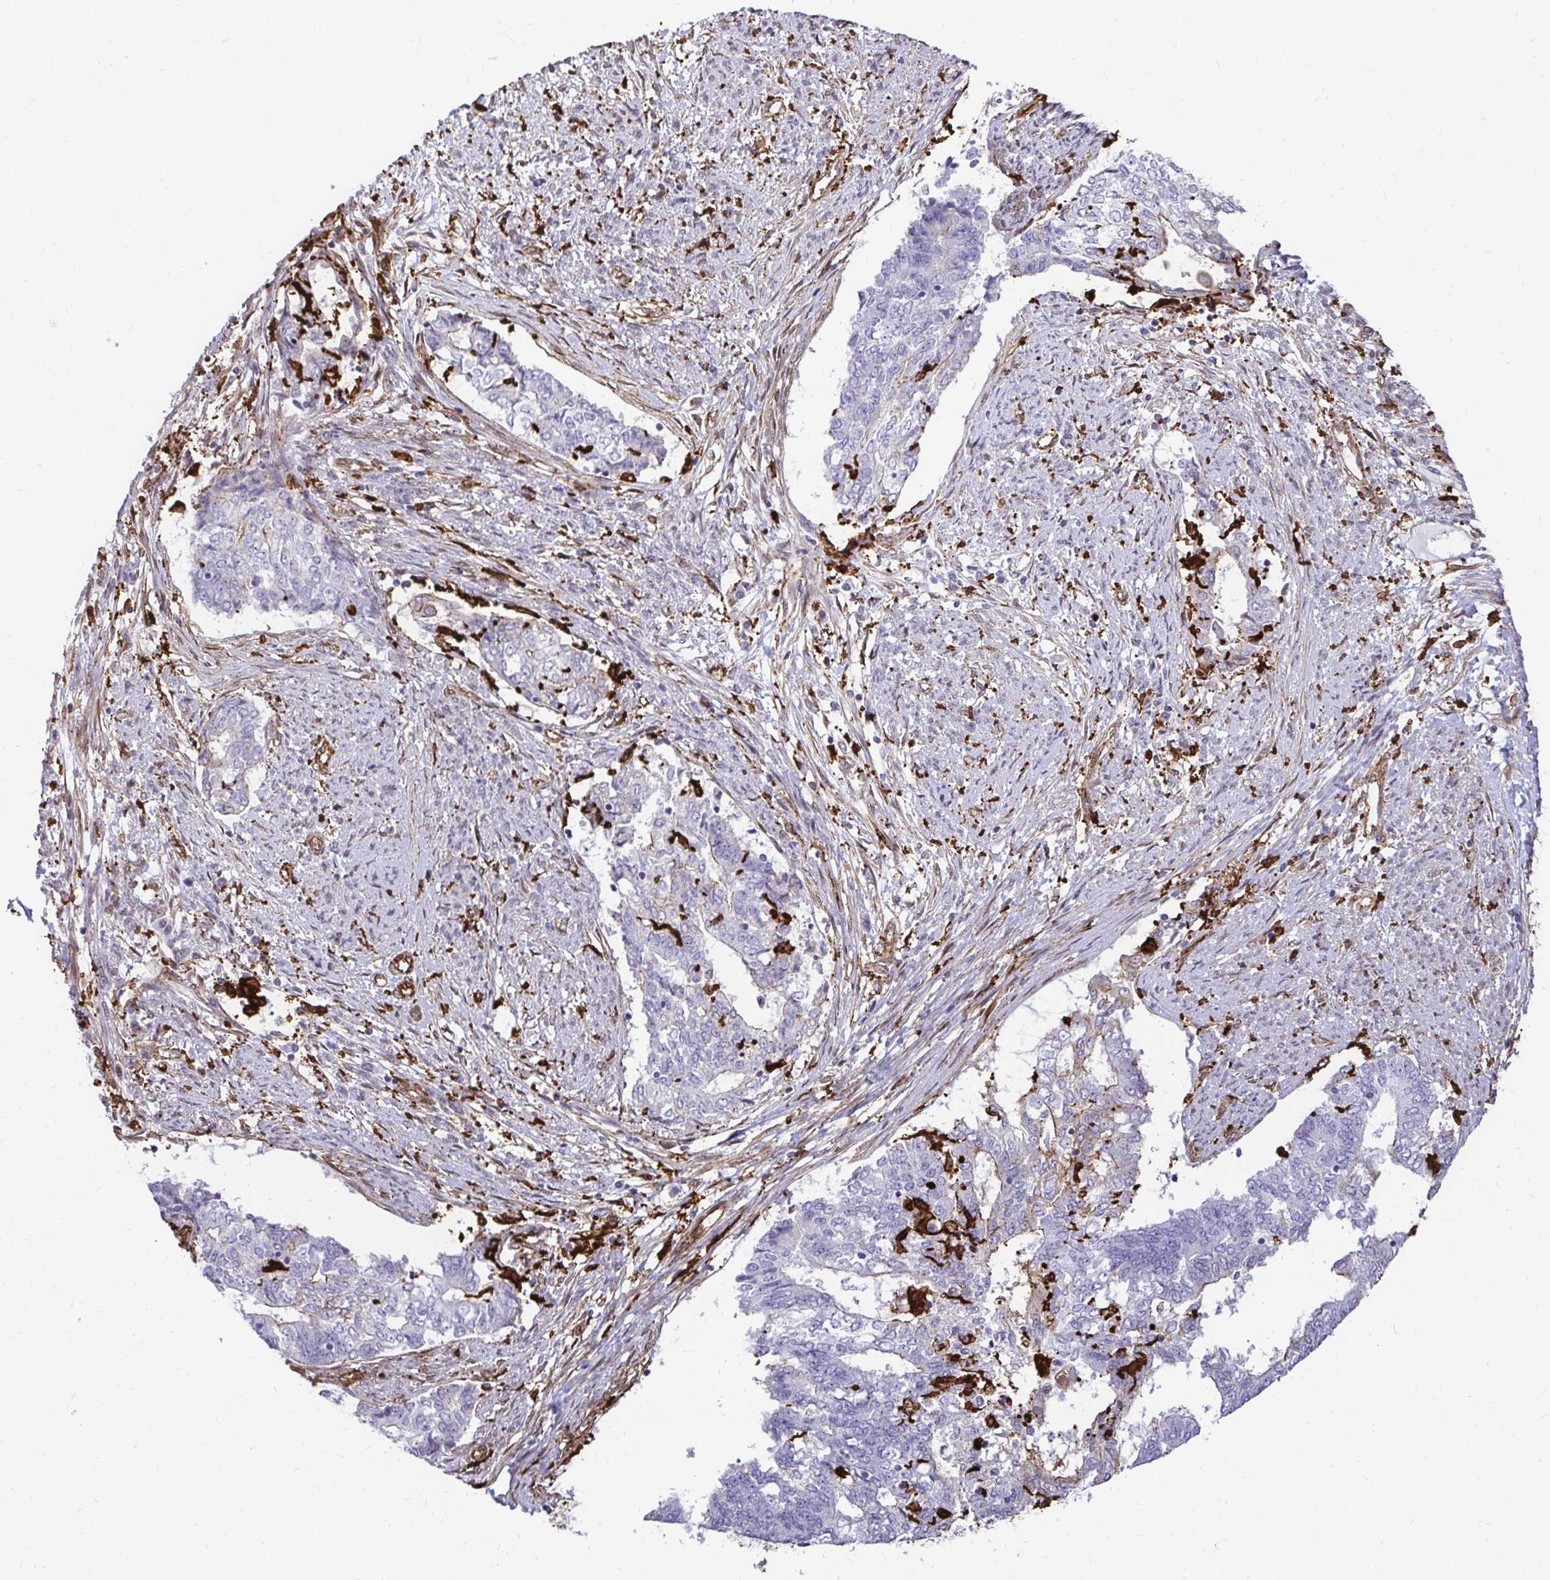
{"staining": {"intensity": "negative", "quantity": "none", "location": "none"}, "tissue": "endometrial cancer", "cell_type": "Tumor cells", "image_type": "cancer", "snomed": [{"axis": "morphology", "description": "Adenocarcinoma, NOS"}, {"axis": "topography", "description": "Endometrium"}], "caption": "Image shows no significant protein positivity in tumor cells of endometrial cancer.", "gene": "GSN", "patient": {"sex": "female", "age": 65}}